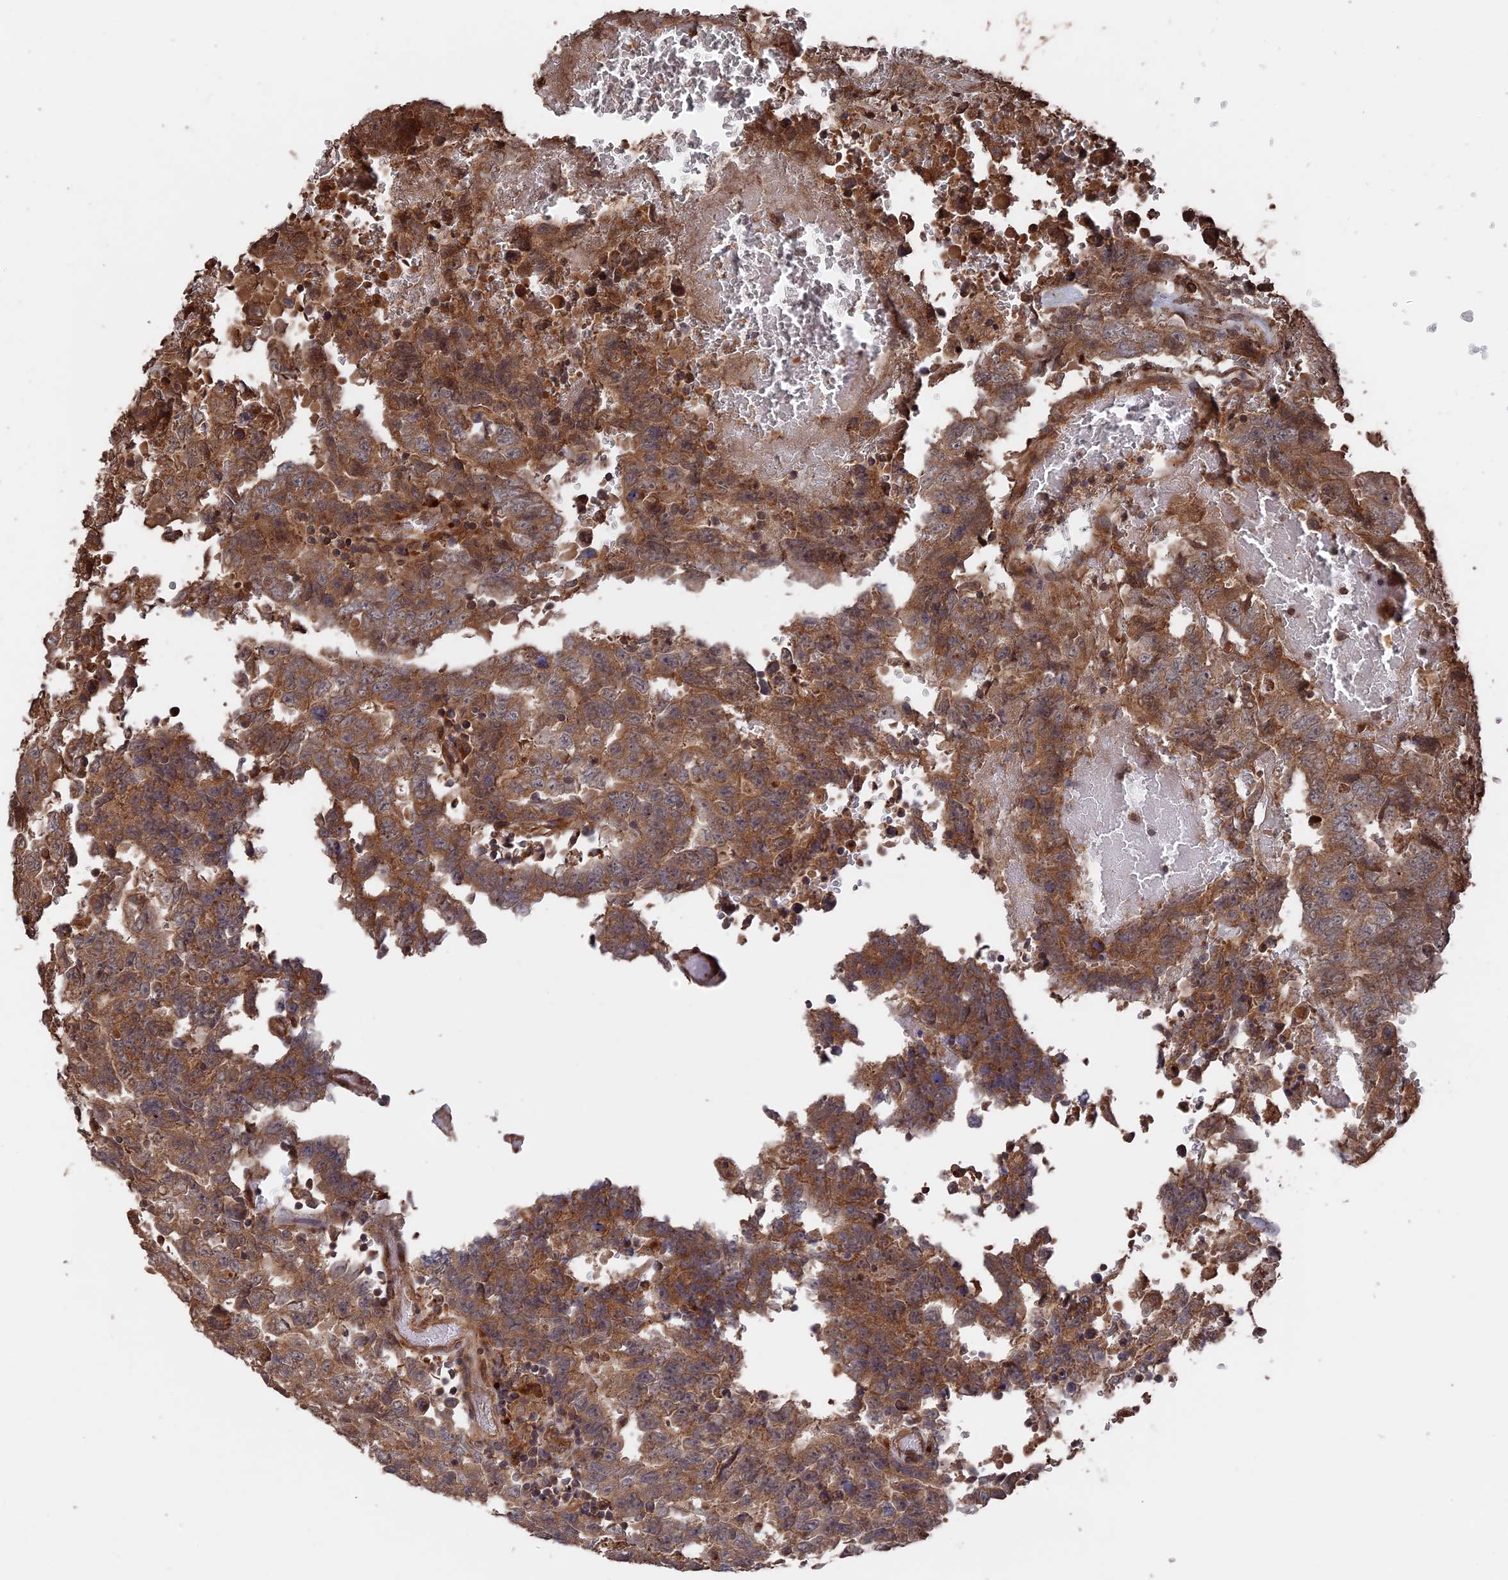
{"staining": {"intensity": "moderate", "quantity": ">75%", "location": "cytoplasmic/membranous"}, "tissue": "testis cancer", "cell_type": "Tumor cells", "image_type": "cancer", "snomed": [{"axis": "morphology", "description": "Carcinoma, Embryonal, NOS"}, {"axis": "topography", "description": "Testis"}], "caption": "IHC (DAB) staining of human embryonal carcinoma (testis) demonstrates moderate cytoplasmic/membranous protein expression in approximately >75% of tumor cells.", "gene": "TELO2", "patient": {"sex": "male", "age": 26}}